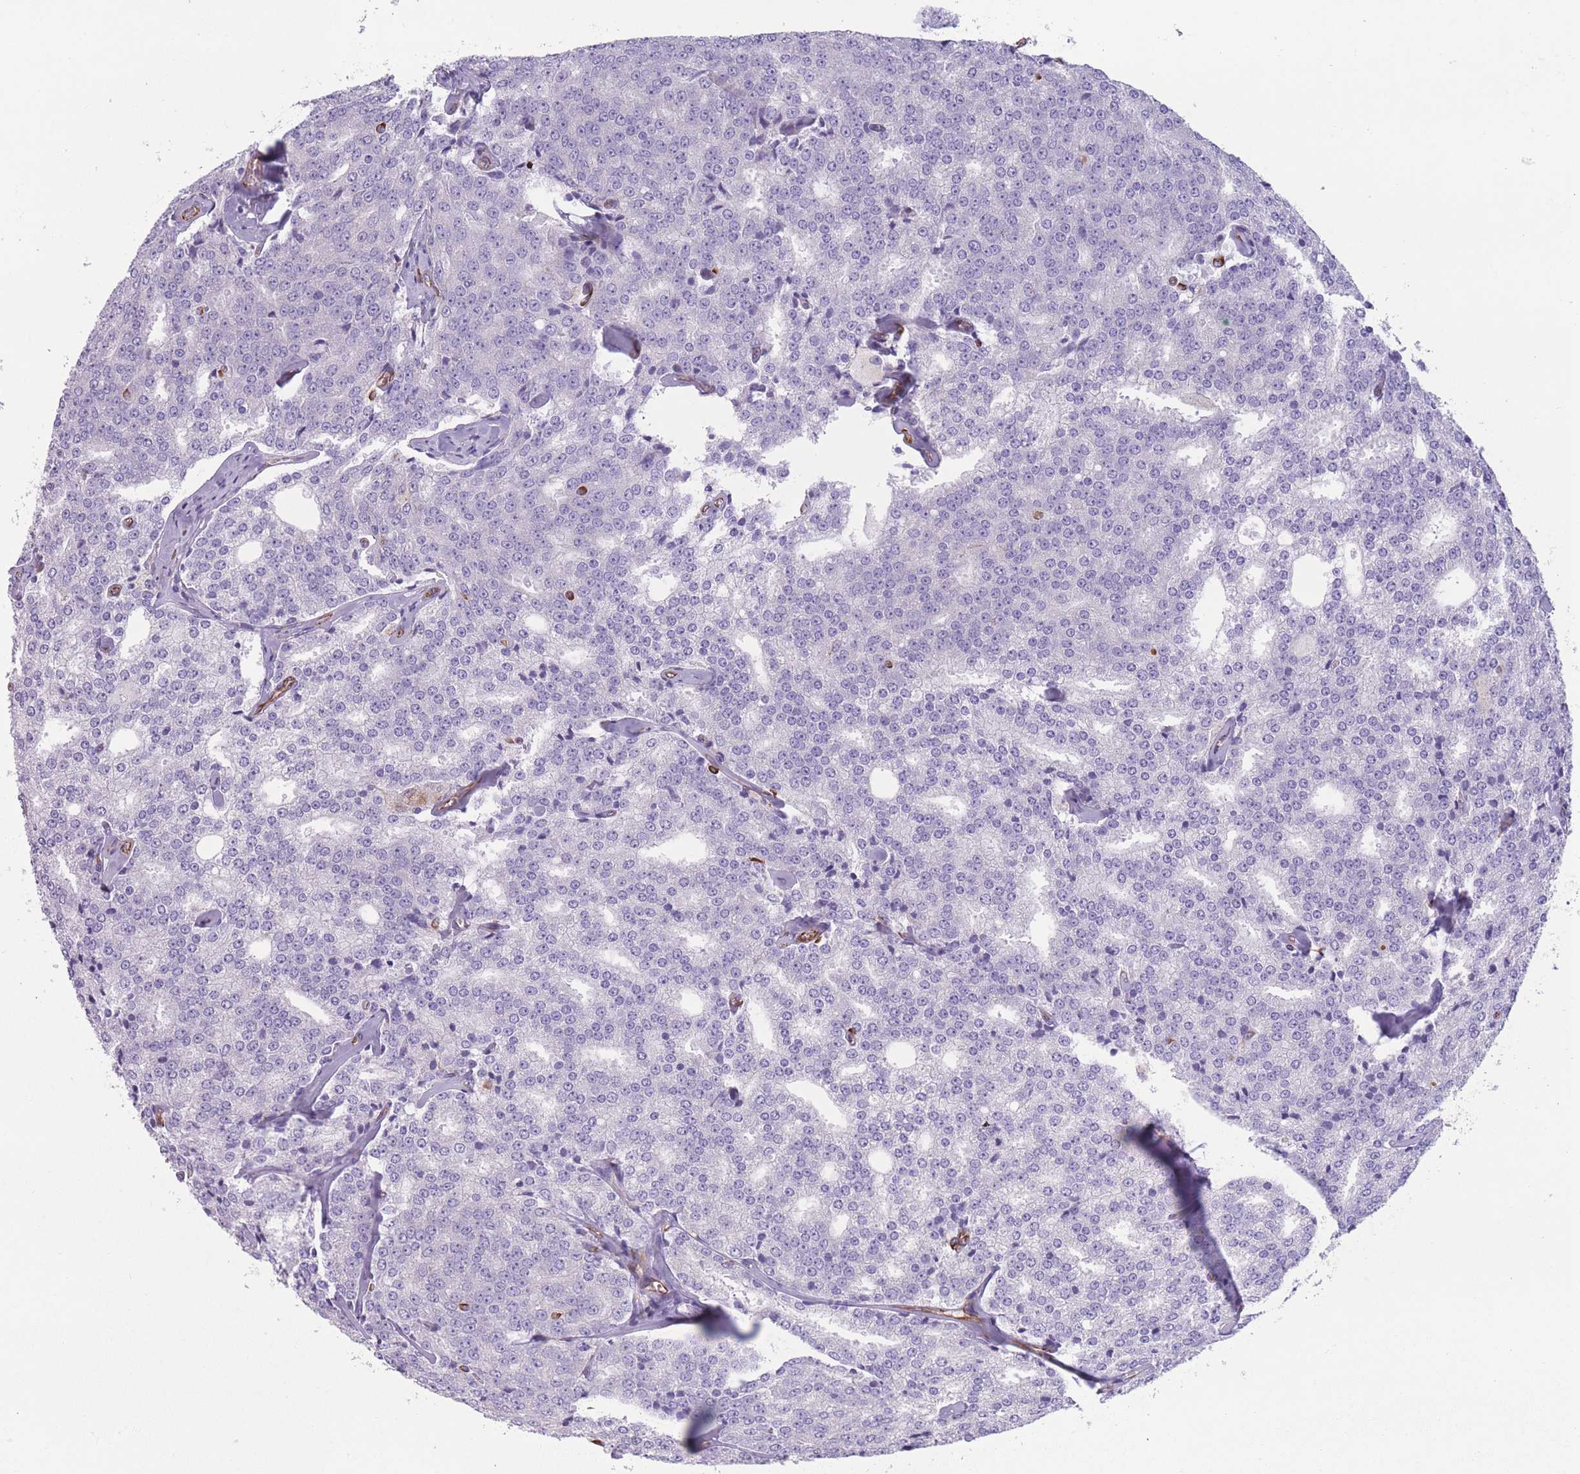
{"staining": {"intensity": "negative", "quantity": "none", "location": "none"}, "tissue": "prostate cancer", "cell_type": "Tumor cells", "image_type": "cancer", "snomed": [{"axis": "morphology", "description": "Adenocarcinoma, Low grade"}, {"axis": "topography", "description": "Prostate"}], "caption": "Immunohistochemical staining of adenocarcinoma (low-grade) (prostate) shows no significant staining in tumor cells.", "gene": "PTCD1", "patient": {"sex": "male", "age": 60}}